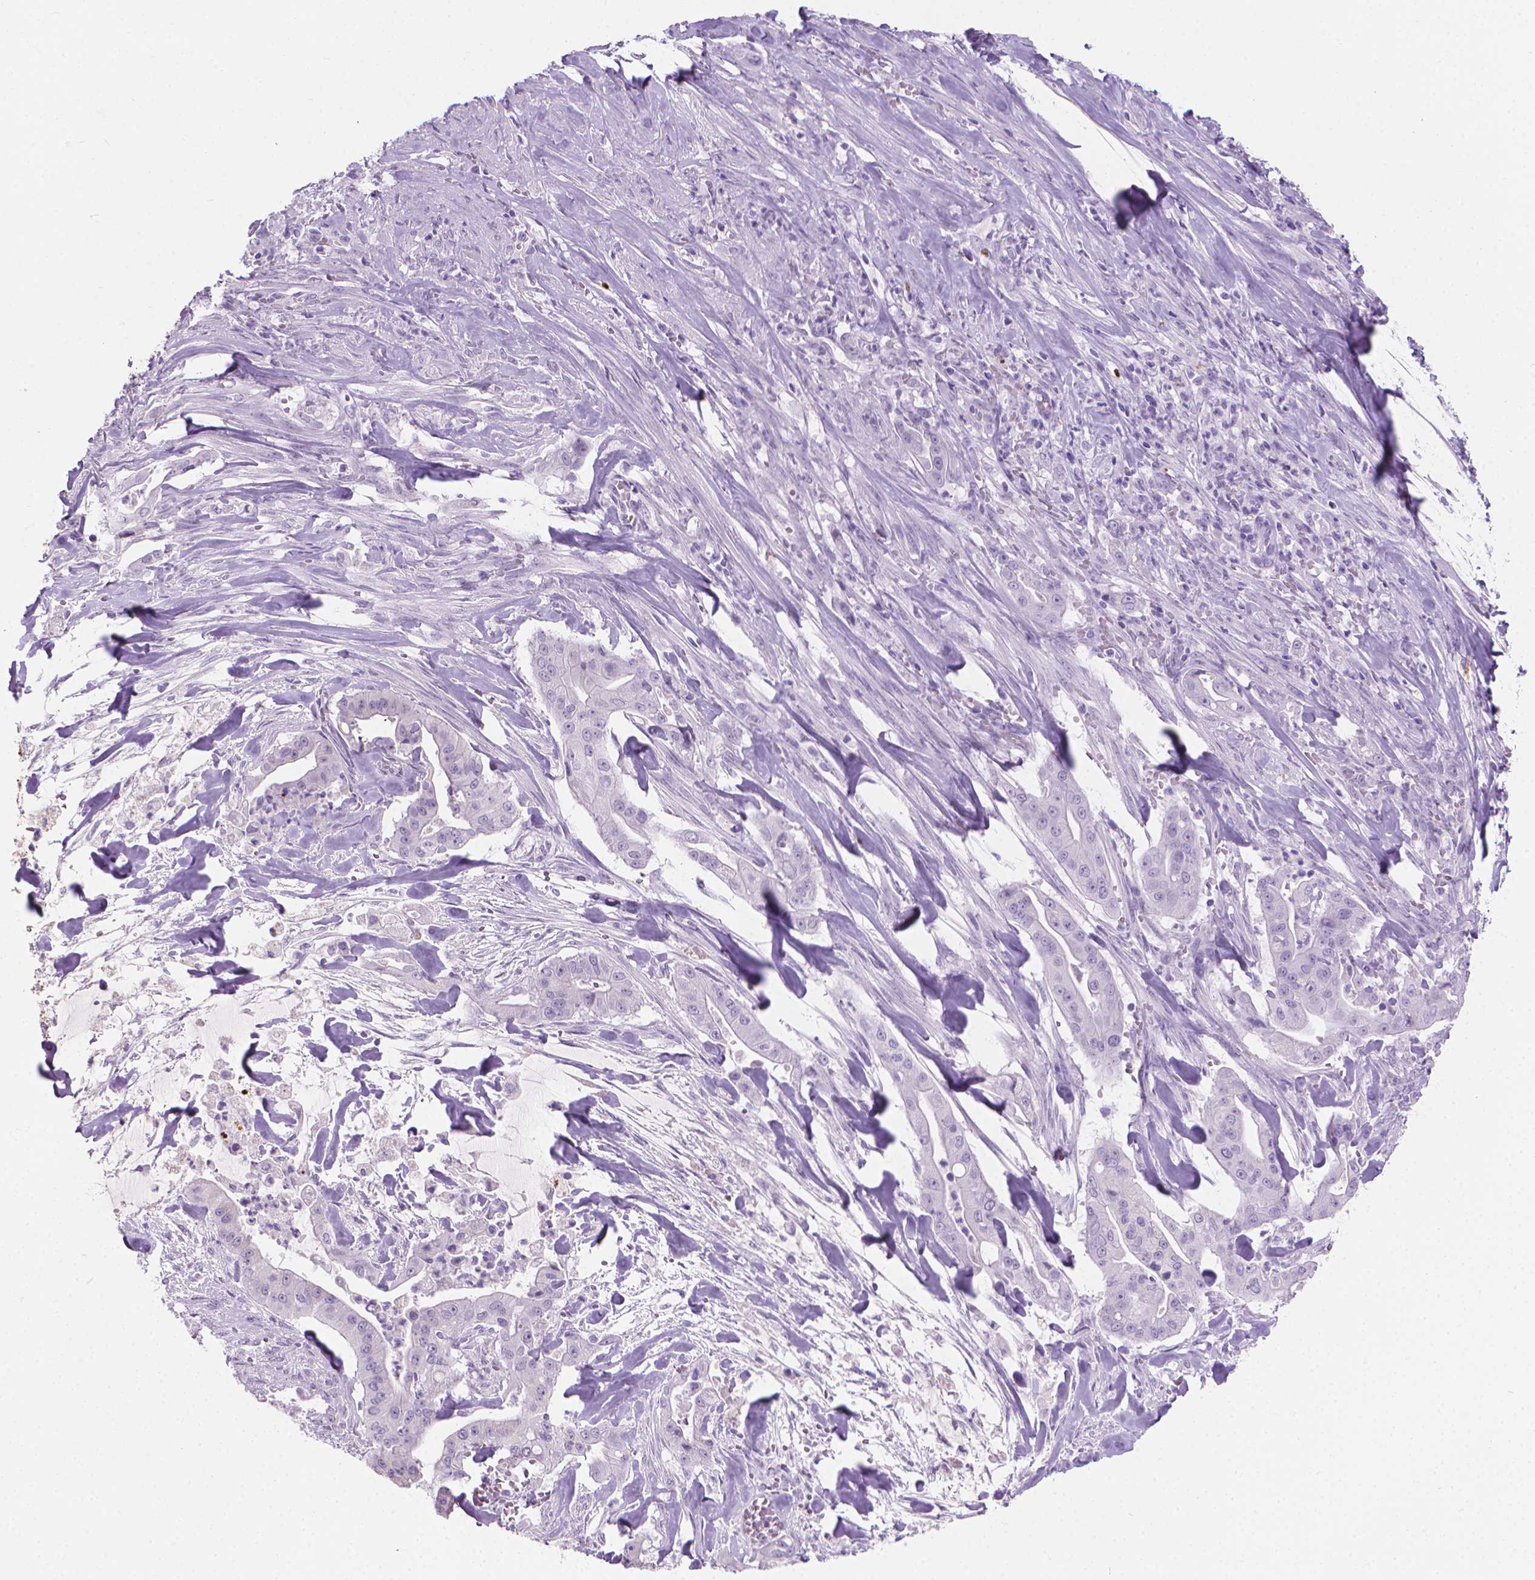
{"staining": {"intensity": "negative", "quantity": "none", "location": "none"}, "tissue": "pancreatic cancer", "cell_type": "Tumor cells", "image_type": "cancer", "snomed": [{"axis": "morphology", "description": "Normal tissue, NOS"}, {"axis": "morphology", "description": "Inflammation, NOS"}, {"axis": "morphology", "description": "Adenocarcinoma, NOS"}, {"axis": "topography", "description": "Pancreas"}], "caption": "Human pancreatic cancer (adenocarcinoma) stained for a protein using immunohistochemistry reveals no staining in tumor cells.", "gene": "CFAP52", "patient": {"sex": "male", "age": 57}}